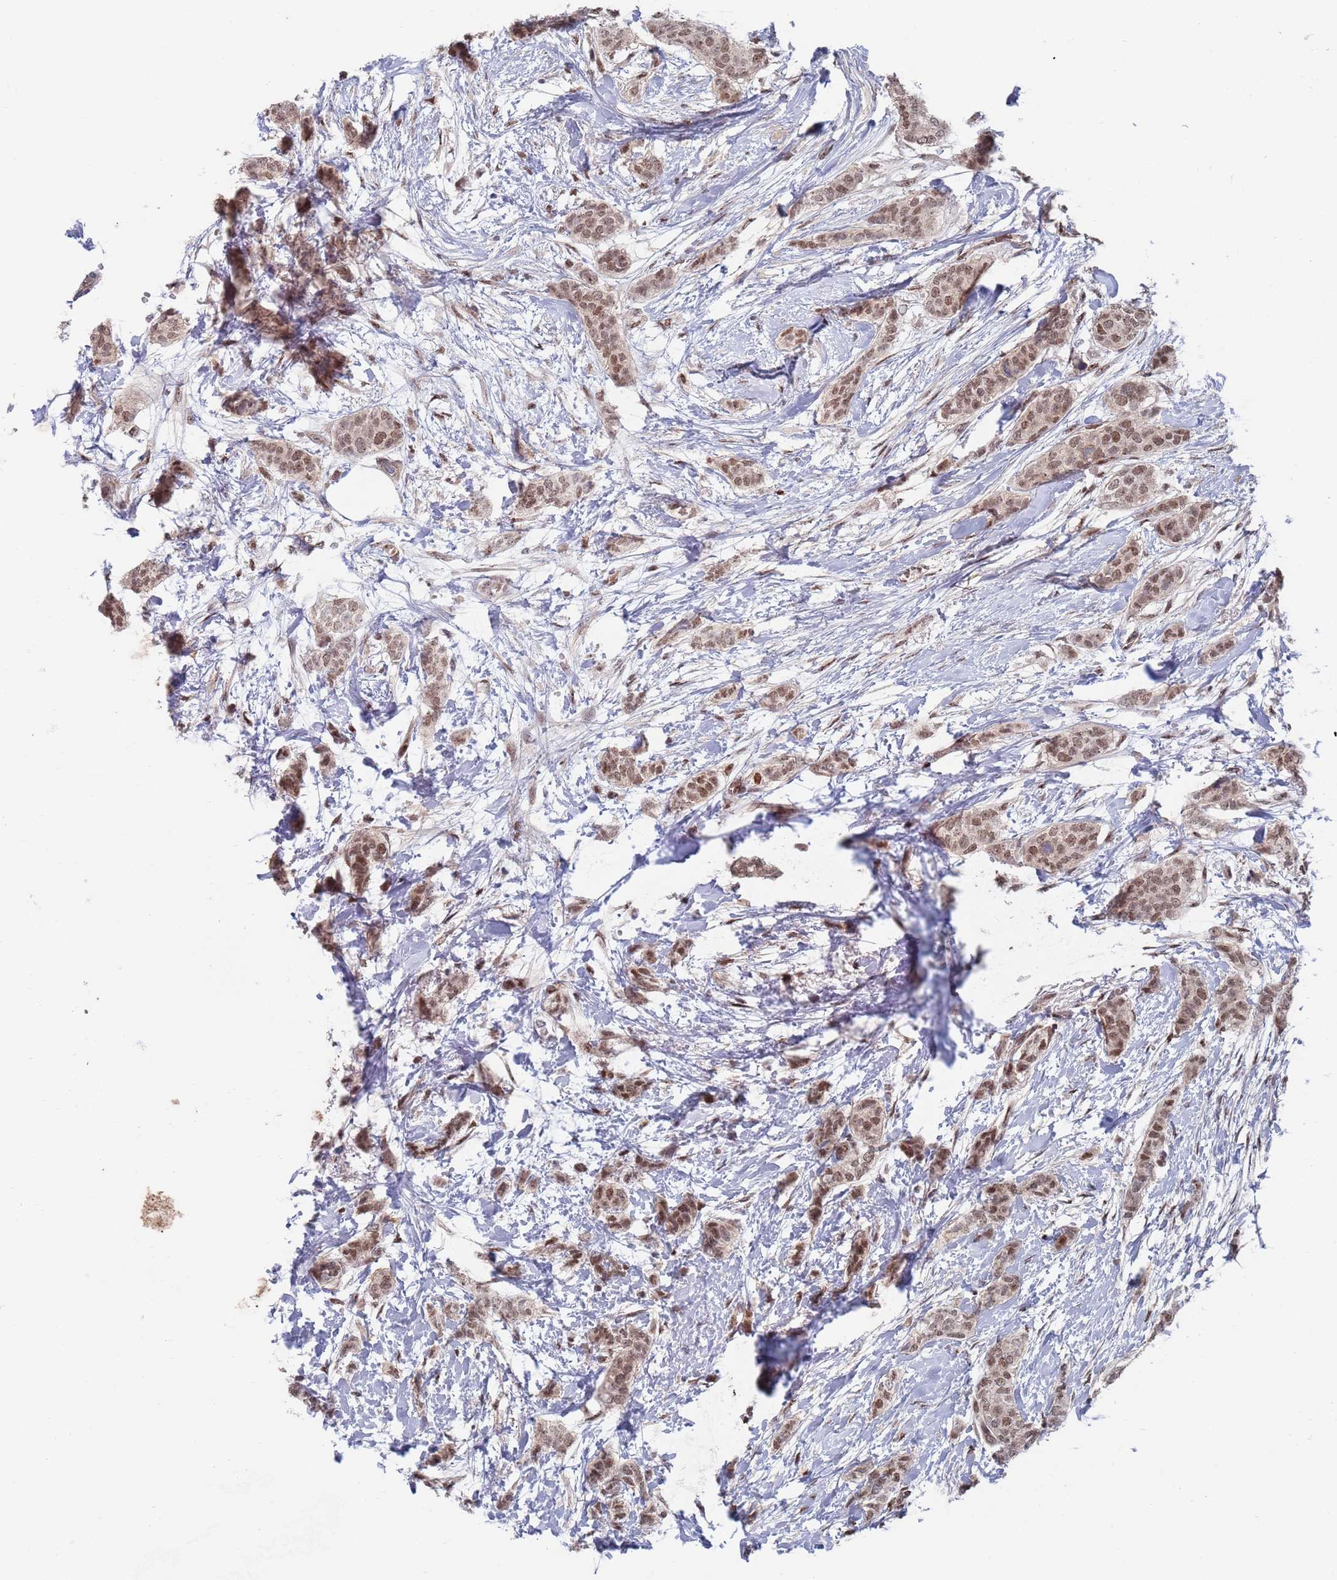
{"staining": {"intensity": "moderate", "quantity": ">75%", "location": "nuclear"}, "tissue": "breast cancer", "cell_type": "Tumor cells", "image_type": "cancer", "snomed": [{"axis": "morphology", "description": "Duct carcinoma"}, {"axis": "topography", "description": "Breast"}], "caption": "An image showing moderate nuclear expression in approximately >75% of tumor cells in breast invasive ductal carcinoma, as visualized by brown immunohistochemical staining.", "gene": "RPP25", "patient": {"sex": "female", "age": 72}}